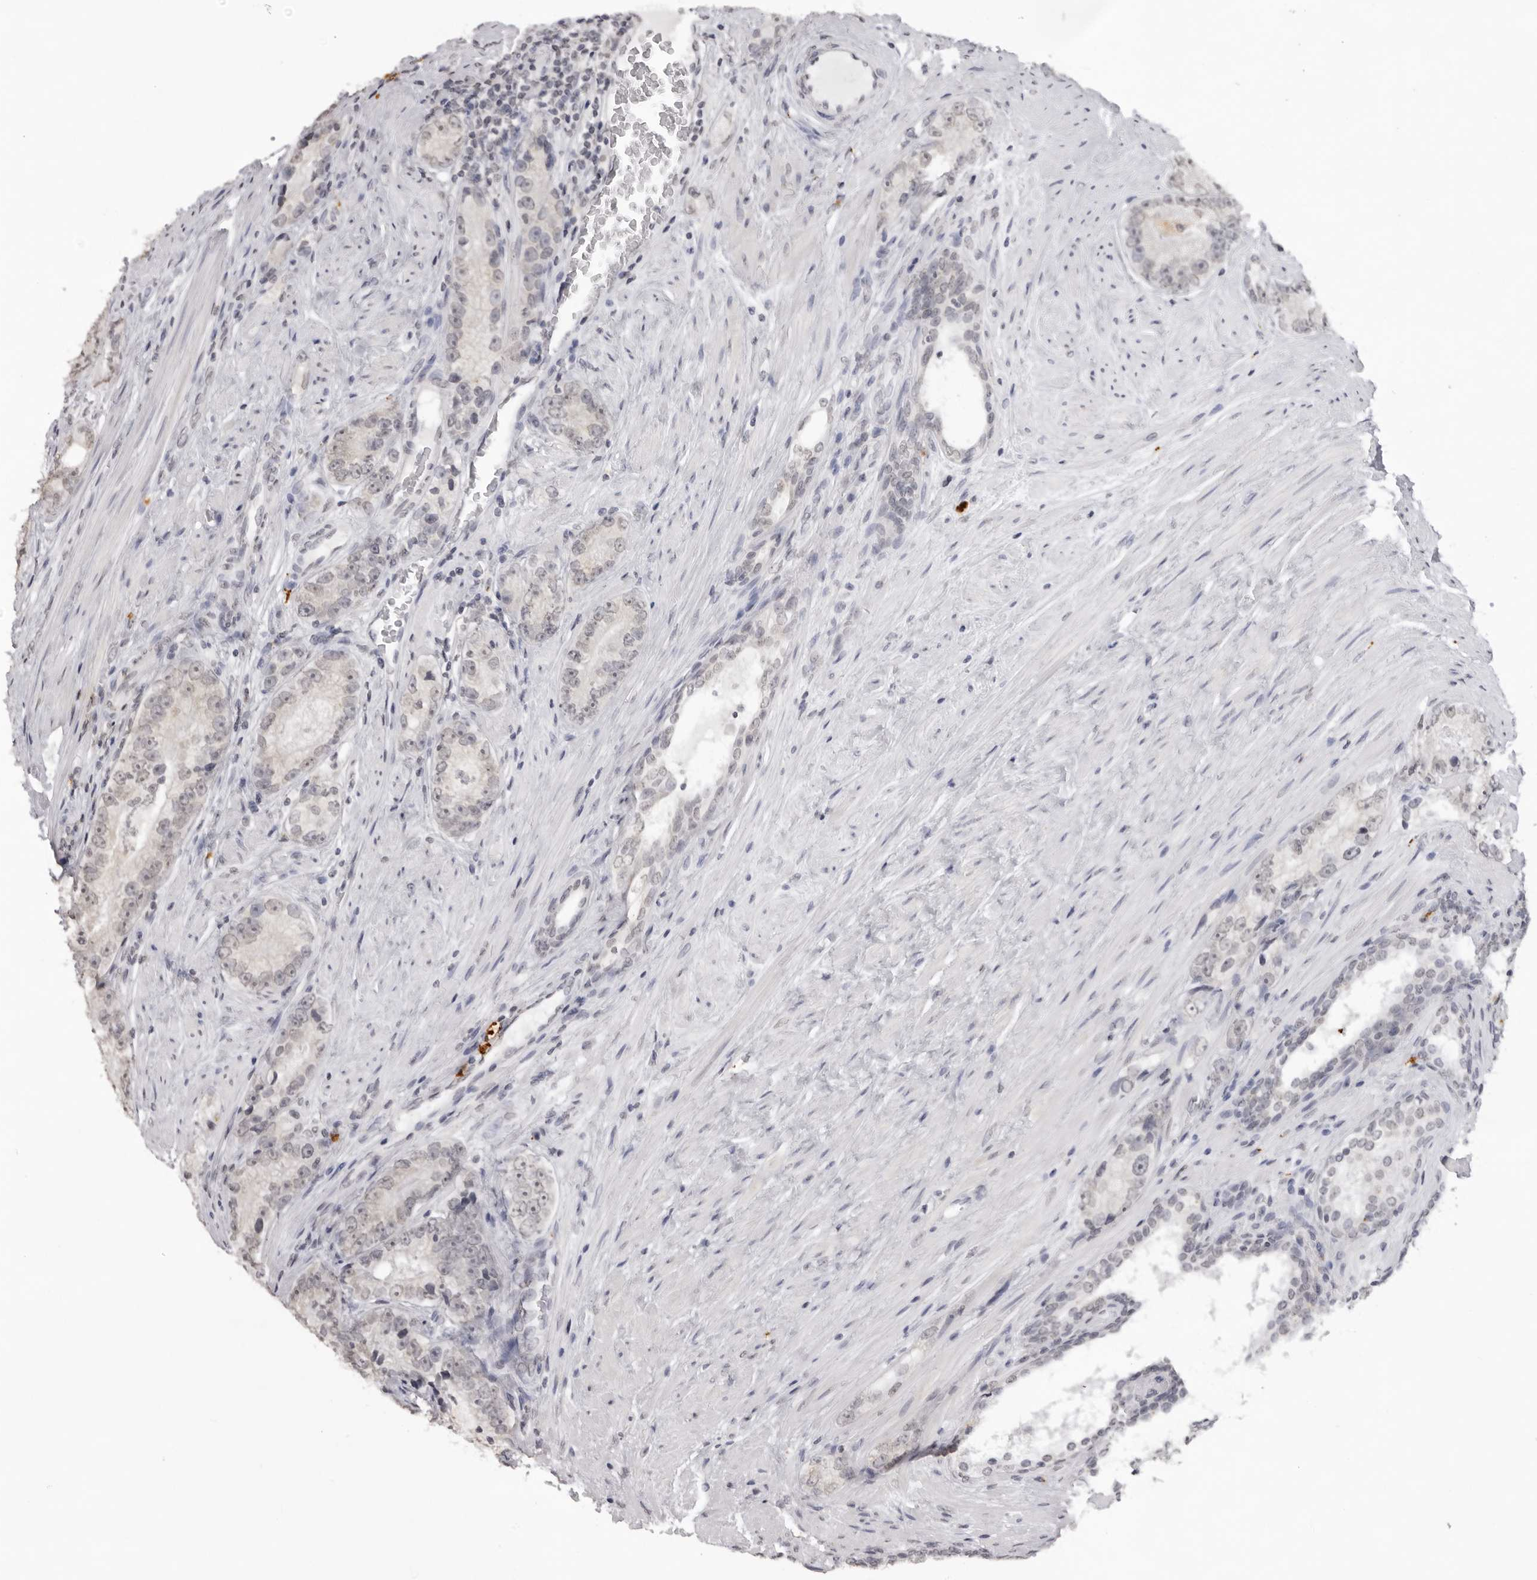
{"staining": {"intensity": "negative", "quantity": "none", "location": "none"}, "tissue": "prostate cancer", "cell_type": "Tumor cells", "image_type": "cancer", "snomed": [{"axis": "morphology", "description": "Adenocarcinoma, High grade"}, {"axis": "topography", "description": "Prostate"}], "caption": "Protein analysis of prostate cancer (adenocarcinoma (high-grade)) displays no significant staining in tumor cells. (Stains: DAB (3,3'-diaminobenzidine) immunohistochemistry with hematoxylin counter stain, Microscopy: brightfield microscopy at high magnification).", "gene": "NTM", "patient": {"sex": "male", "age": 56}}